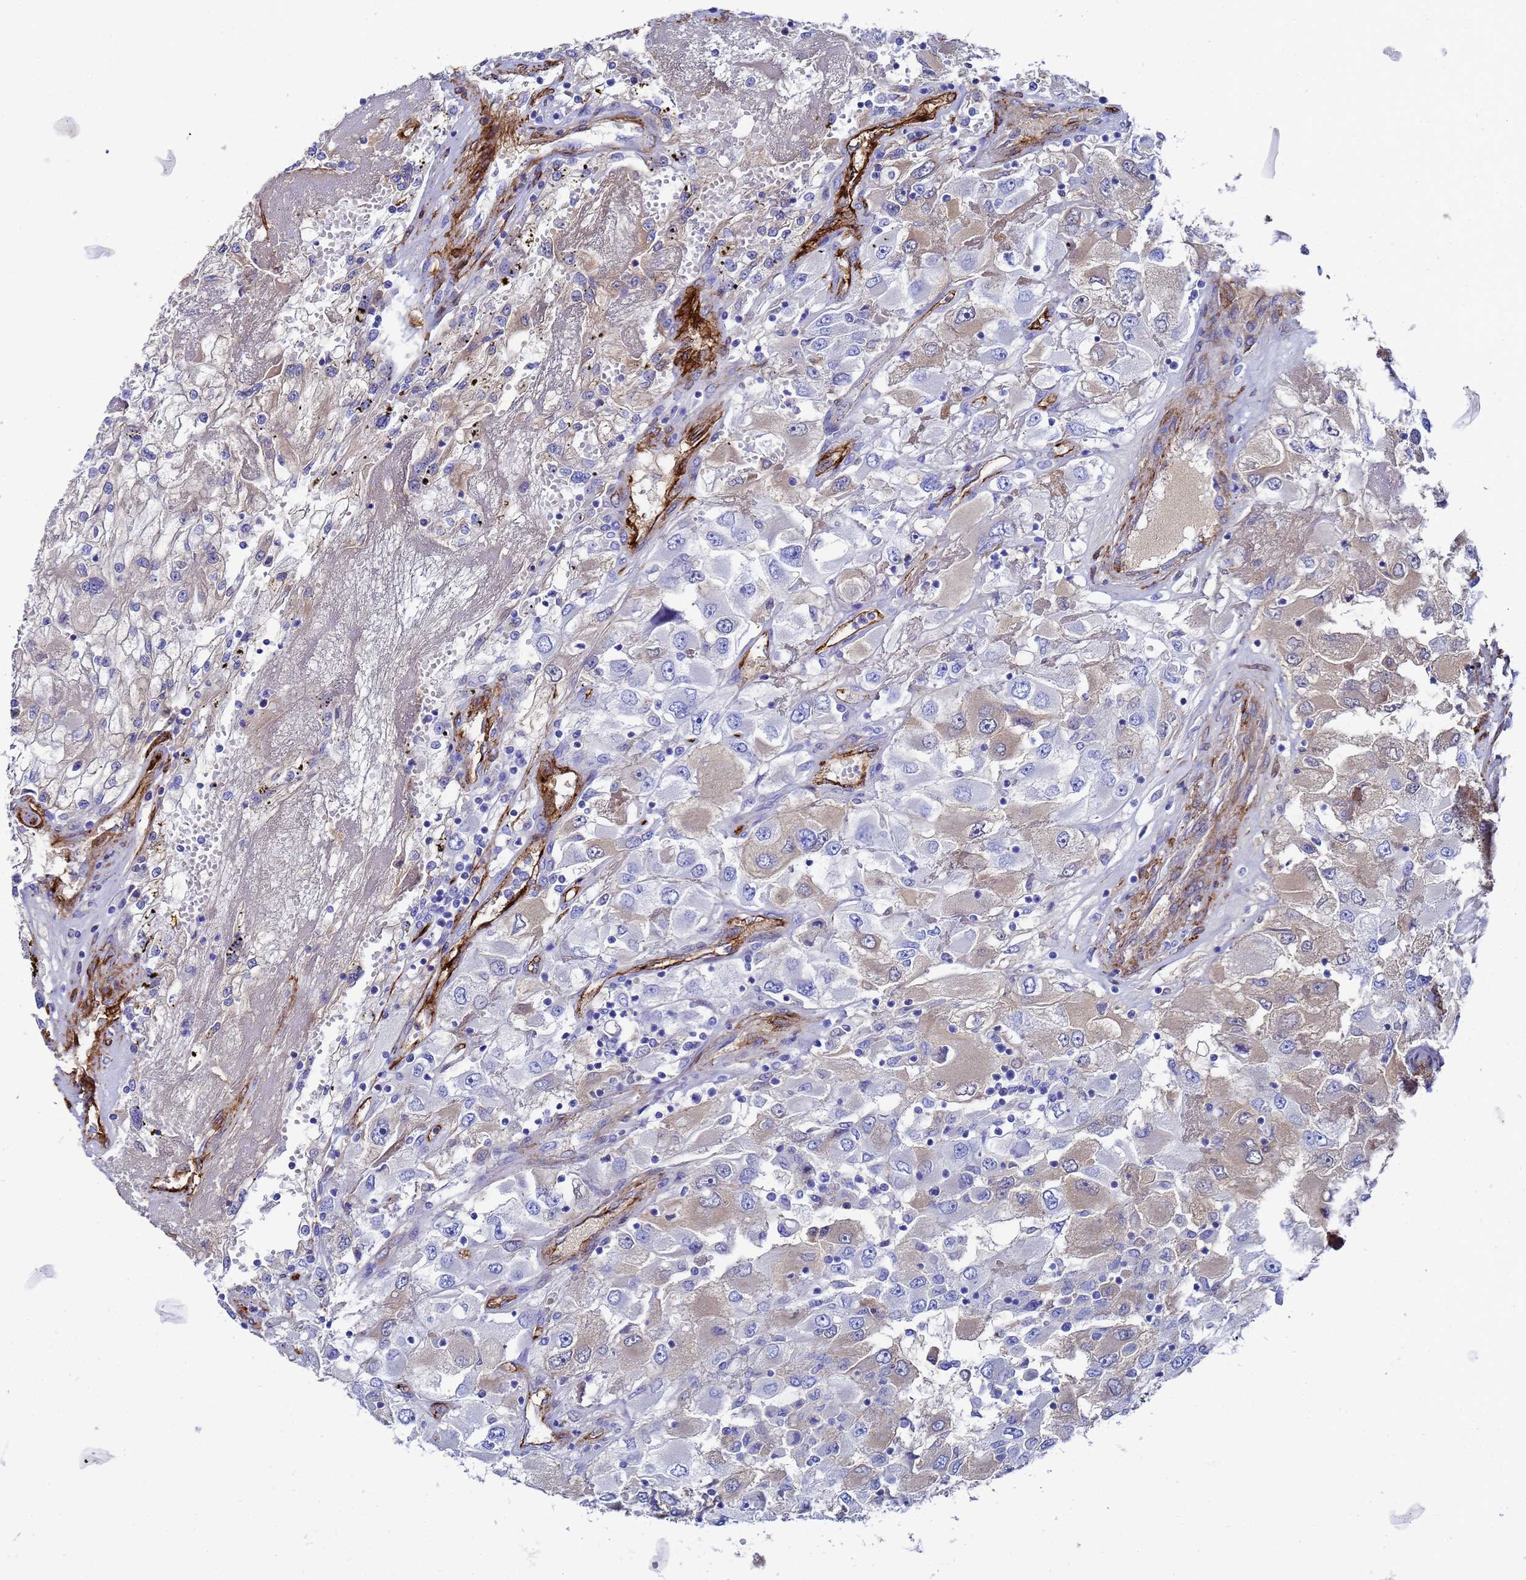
{"staining": {"intensity": "weak", "quantity": "<25%", "location": "cytoplasmic/membranous"}, "tissue": "renal cancer", "cell_type": "Tumor cells", "image_type": "cancer", "snomed": [{"axis": "morphology", "description": "Adenocarcinoma, NOS"}, {"axis": "topography", "description": "Kidney"}], "caption": "An image of human renal adenocarcinoma is negative for staining in tumor cells.", "gene": "ADIPOQ", "patient": {"sex": "female", "age": 52}}